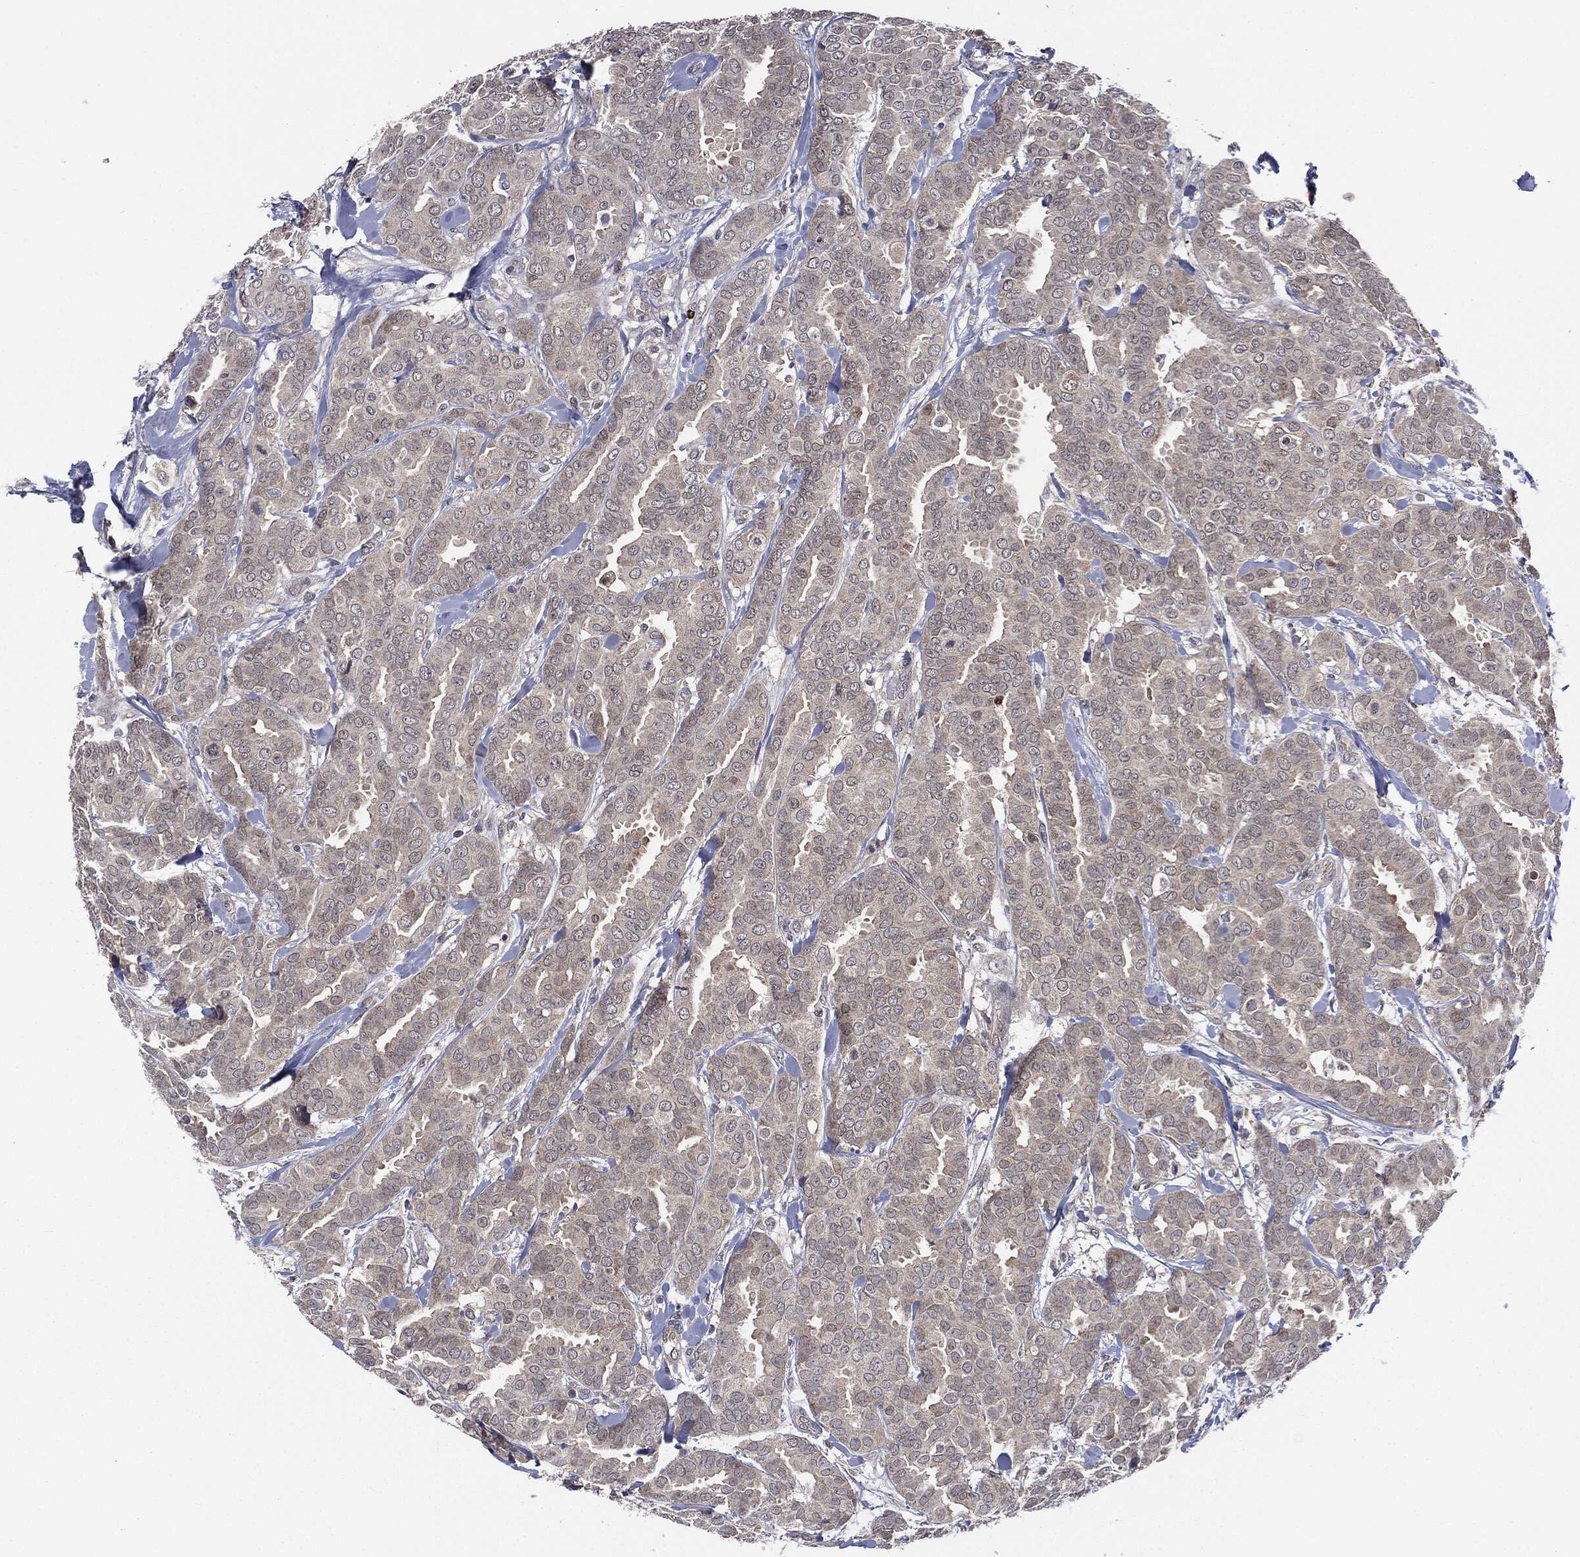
{"staining": {"intensity": "negative", "quantity": "none", "location": "none"}, "tissue": "breast cancer", "cell_type": "Tumor cells", "image_type": "cancer", "snomed": [{"axis": "morphology", "description": "Duct carcinoma"}, {"axis": "topography", "description": "Breast"}], "caption": "Immunohistochemistry histopathology image of neoplastic tissue: human infiltrating ductal carcinoma (breast) stained with DAB (3,3'-diaminobenzidine) demonstrates no significant protein staining in tumor cells. (Immunohistochemistry (ihc), brightfield microscopy, high magnification).", "gene": "PTPA", "patient": {"sex": "female", "age": 45}}